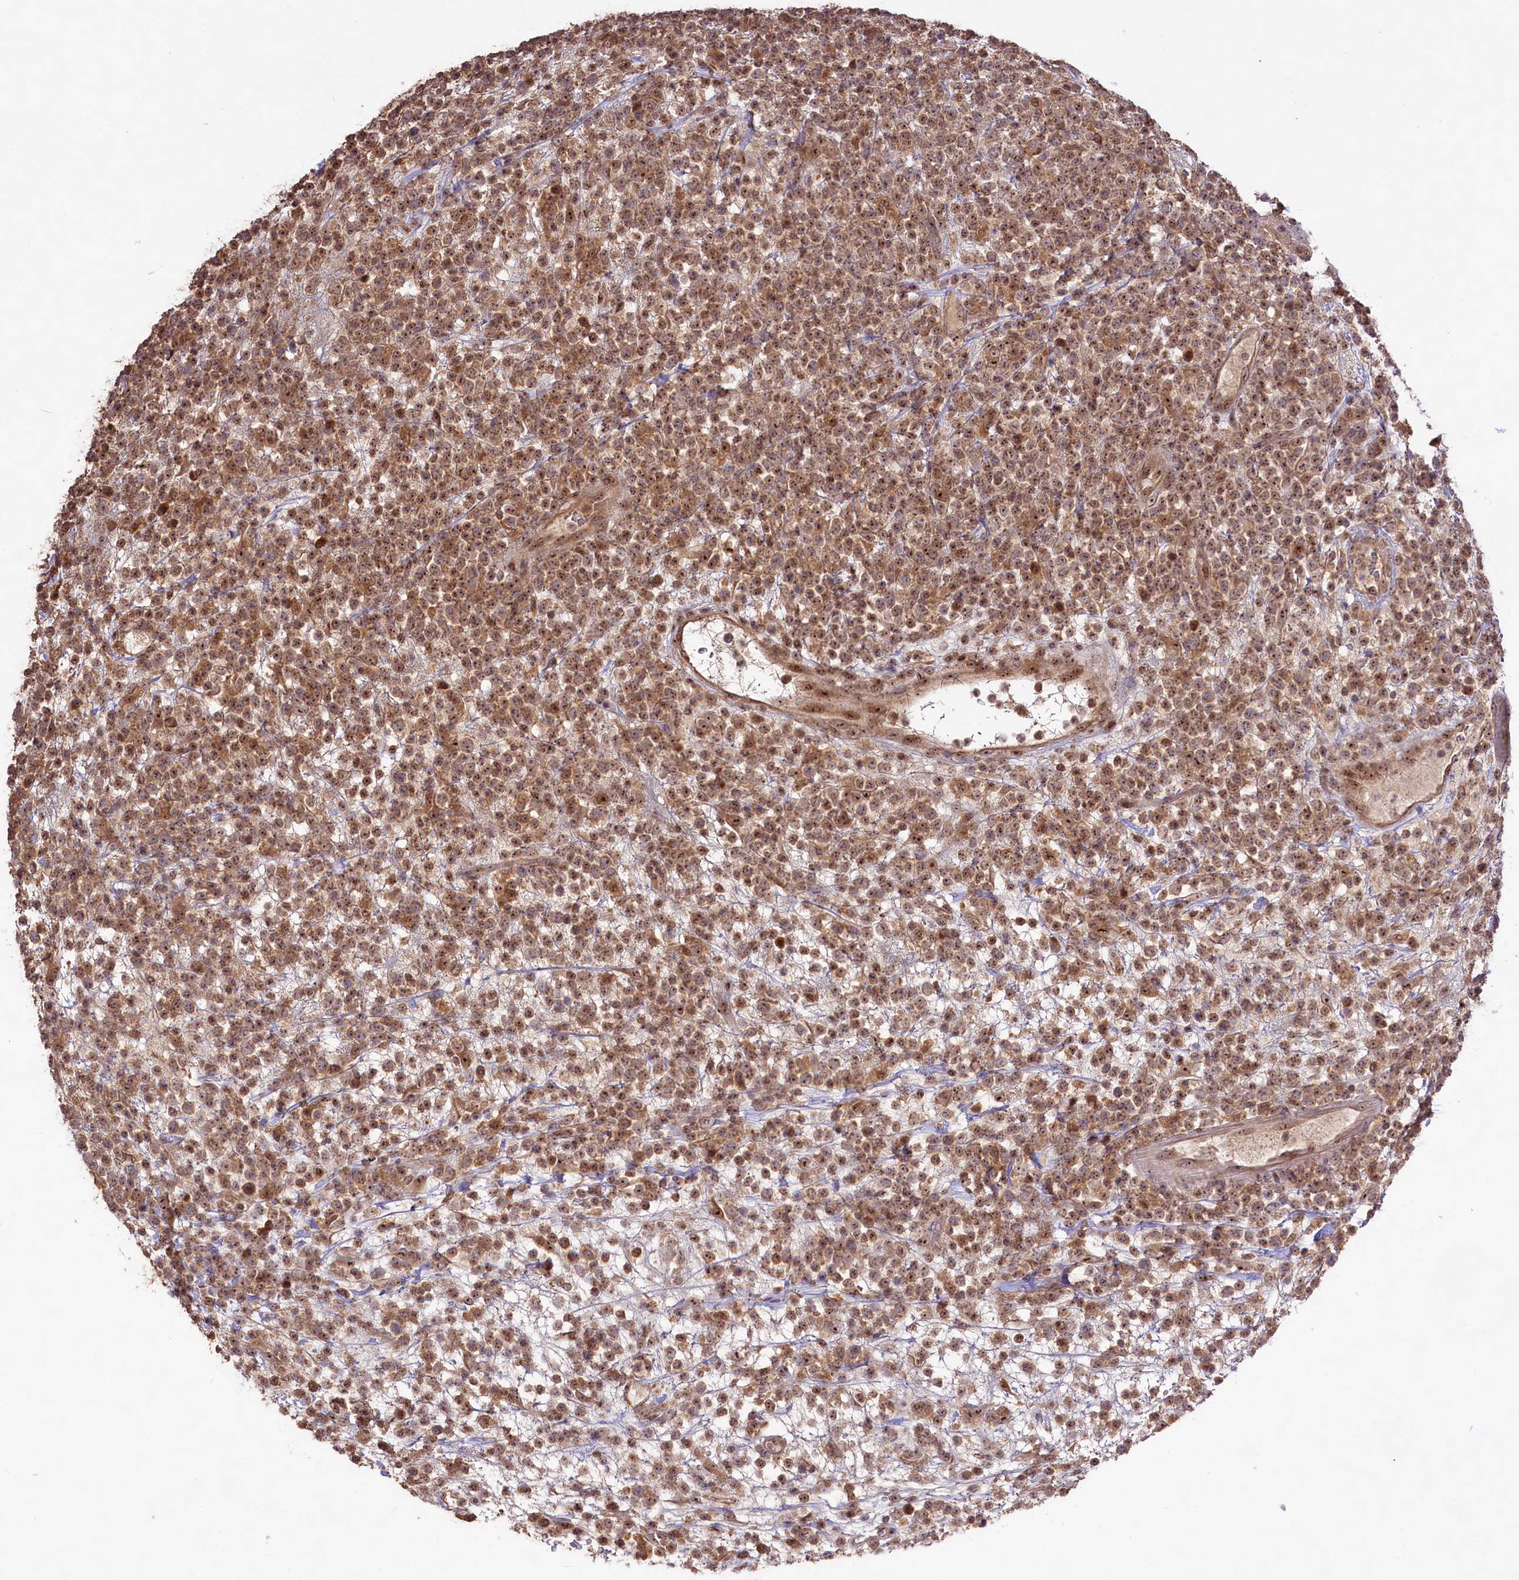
{"staining": {"intensity": "moderate", "quantity": ">75%", "location": "cytoplasmic/membranous,nuclear"}, "tissue": "lymphoma", "cell_type": "Tumor cells", "image_type": "cancer", "snomed": [{"axis": "morphology", "description": "Malignant lymphoma, non-Hodgkin's type, High grade"}, {"axis": "topography", "description": "Colon"}], "caption": "Moderate cytoplasmic/membranous and nuclear protein staining is identified in about >75% of tumor cells in lymphoma.", "gene": "RRP8", "patient": {"sex": "female", "age": 53}}